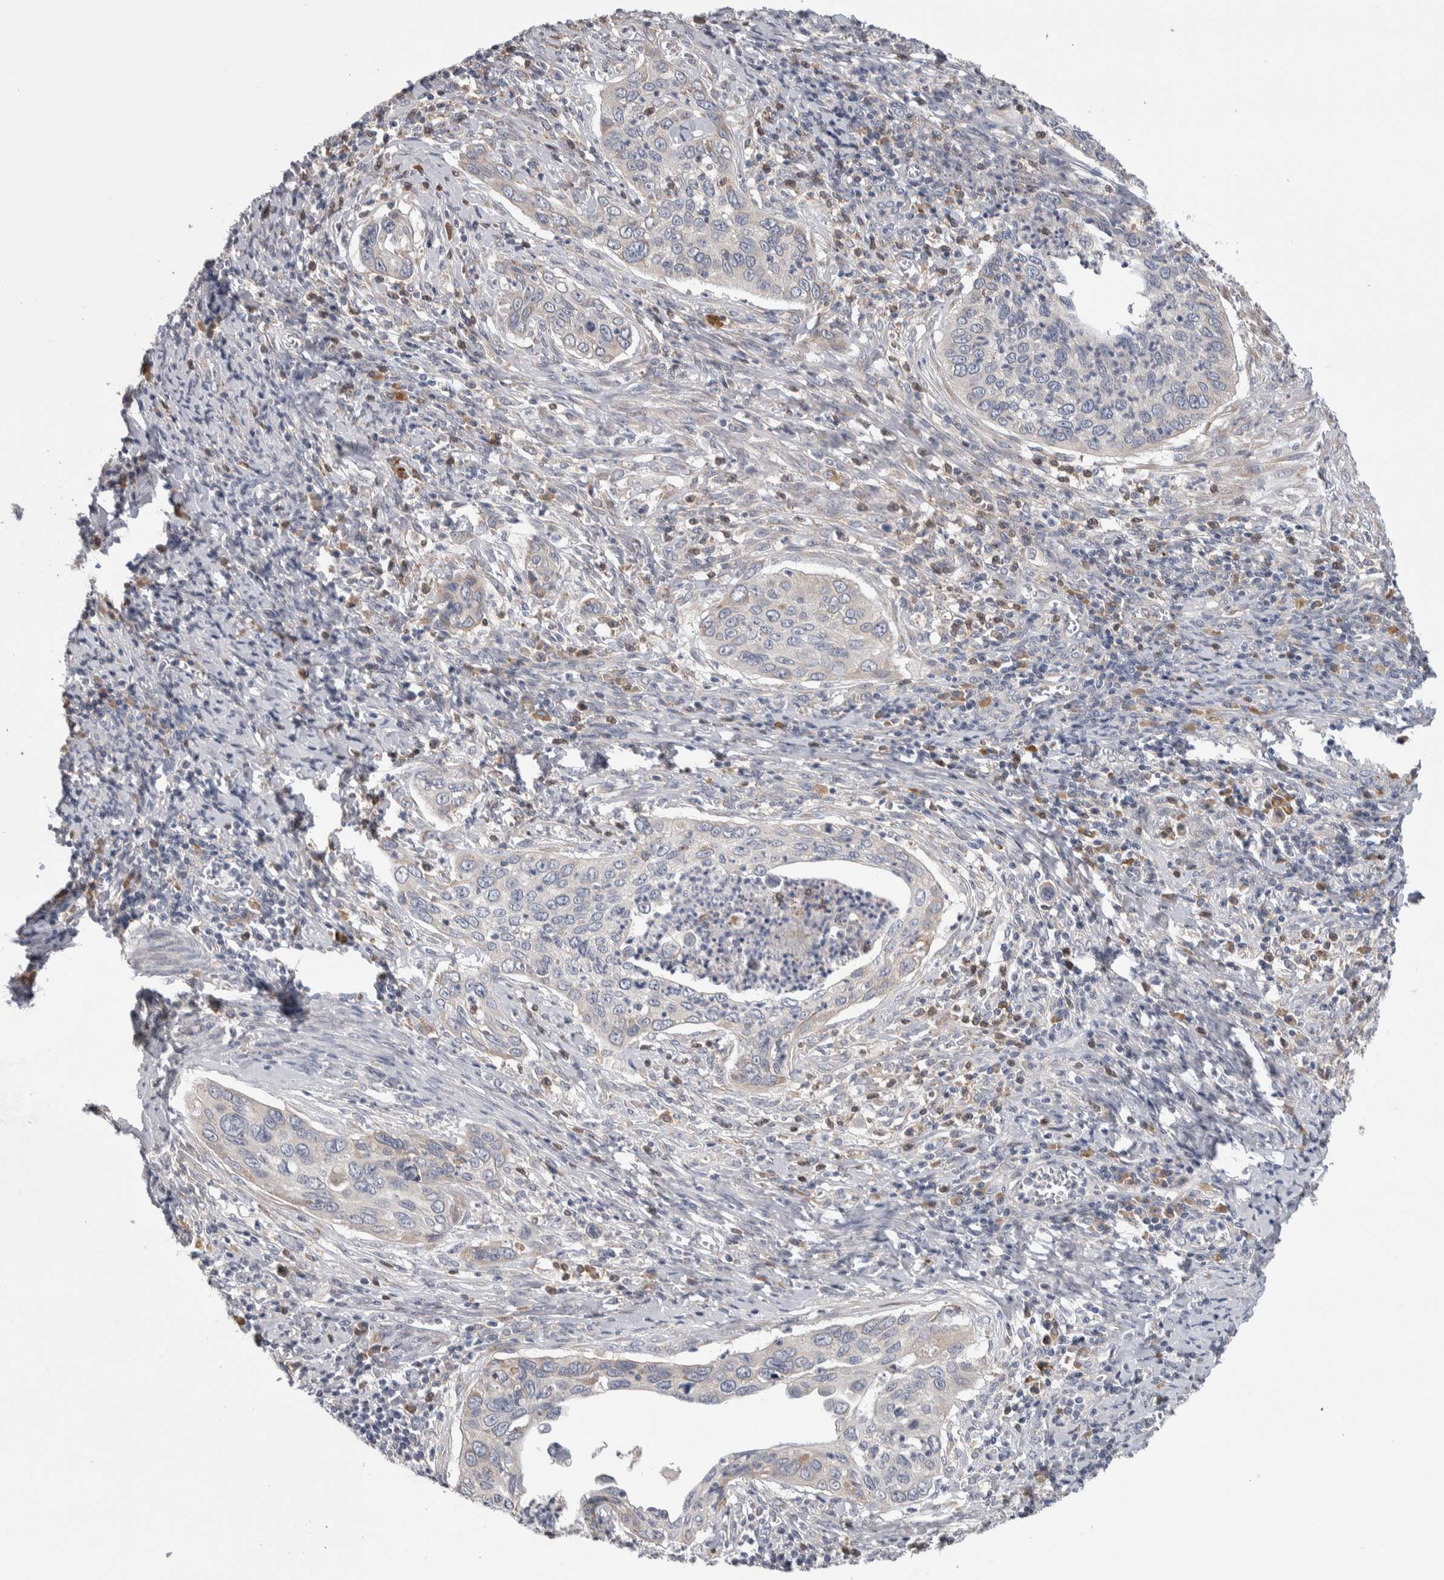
{"staining": {"intensity": "negative", "quantity": "none", "location": "none"}, "tissue": "cervical cancer", "cell_type": "Tumor cells", "image_type": "cancer", "snomed": [{"axis": "morphology", "description": "Squamous cell carcinoma, NOS"}, {"axis": "topography", "description": "Cervix"}], "caption": "A high-resolution micrograph shows immunohistochemistry (IHC) staining of squamous cell carcinoma (cervical), which reveals no significant staining in tumor cells.", "gene": "IBTK", "patient": {"sex": "female", "age": 53}}